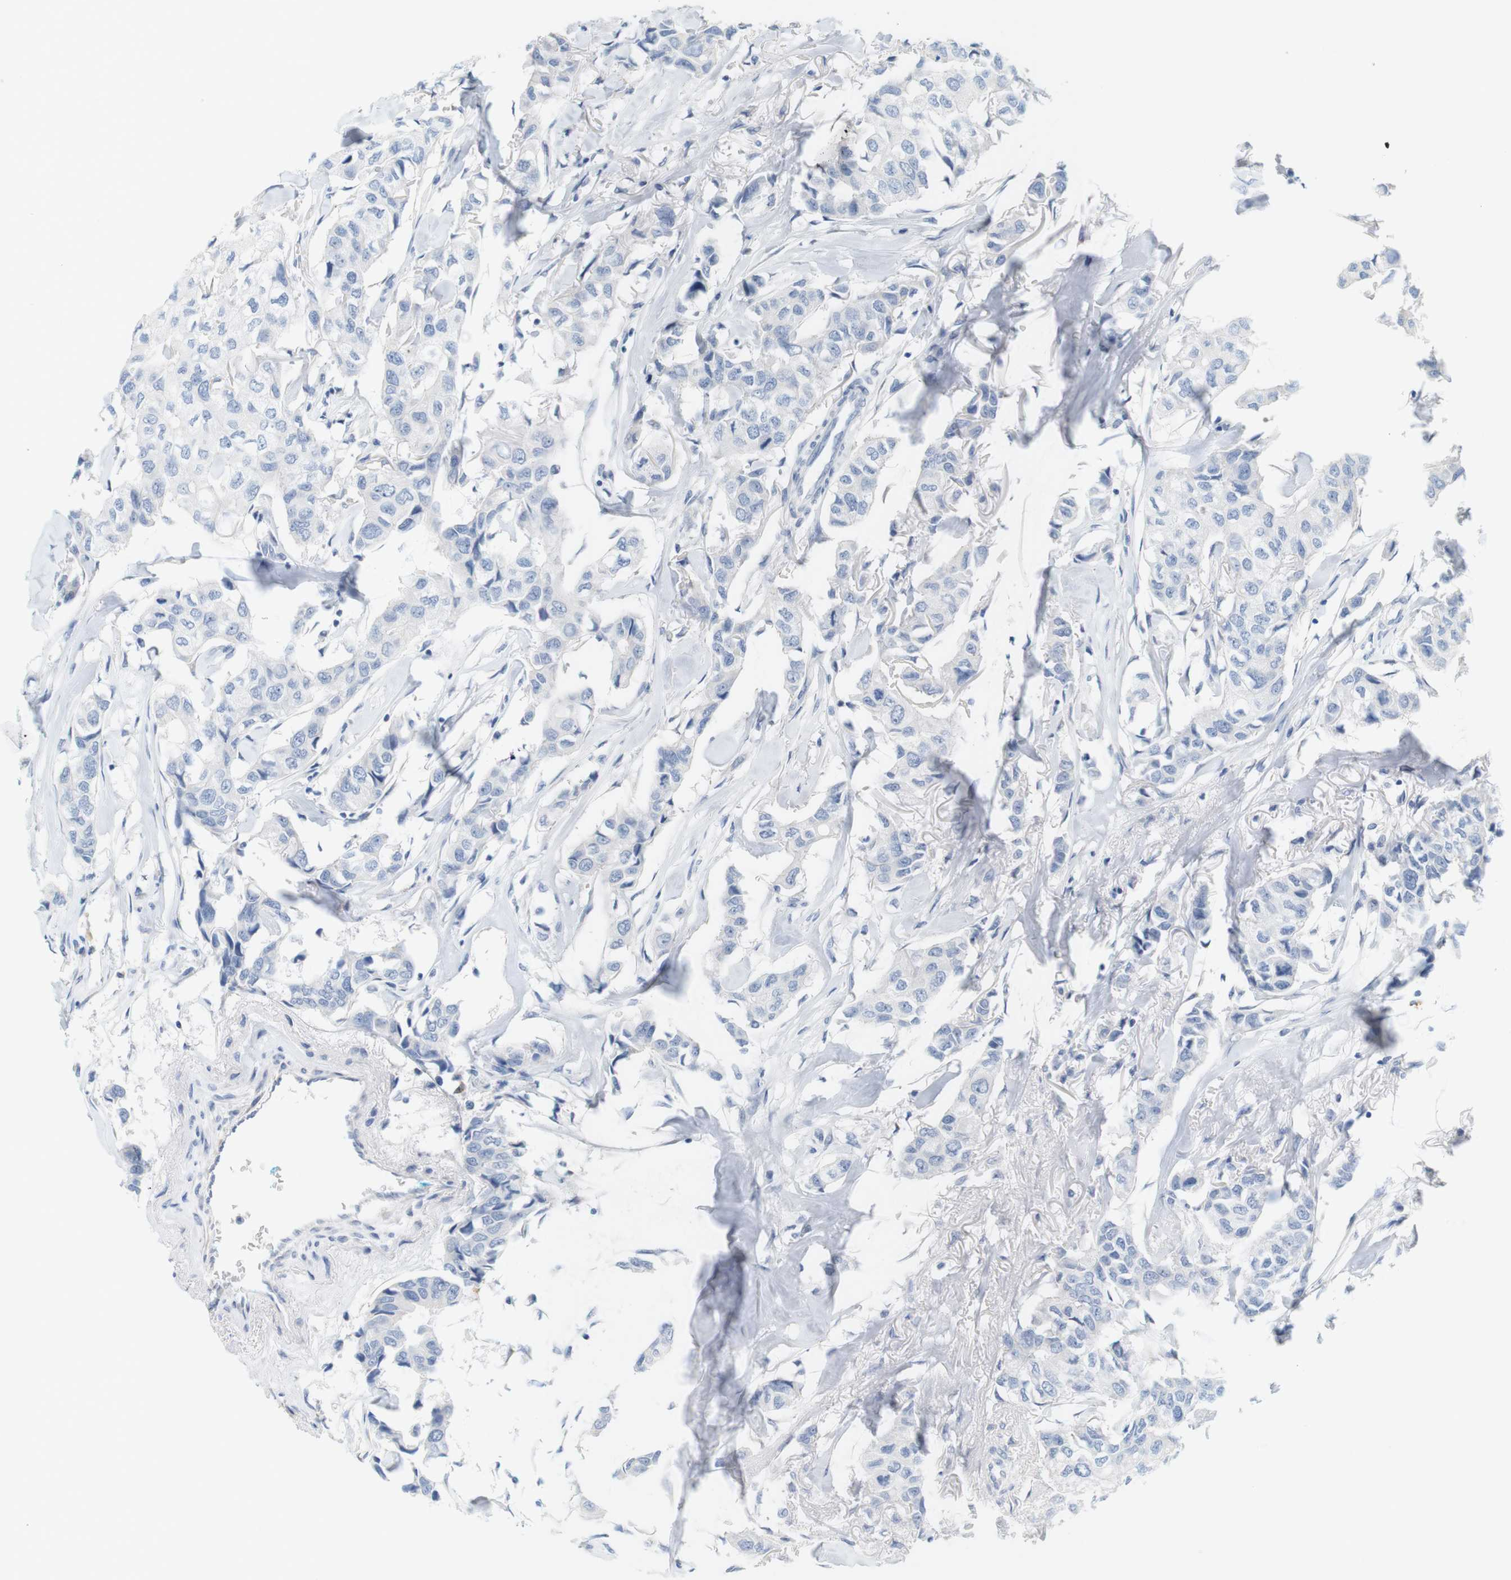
{"staining": {"intensity": "negative", "quantity": "none", "location": "none"}, "tissue": "breast cancer", "cell_type": "Tumor cells", "image_type": "cancer", "snomed": [{"axis": "morphology", "description": "Duct carcinoma"}, {"axis": "topography", "description": "Breast"}], "caption": "IHC of human breast invasive ductal carcinoma exhibits no expression in tumor cells.", "gene": "RGS9", "patient": {"sex": "female", "age": 80}}